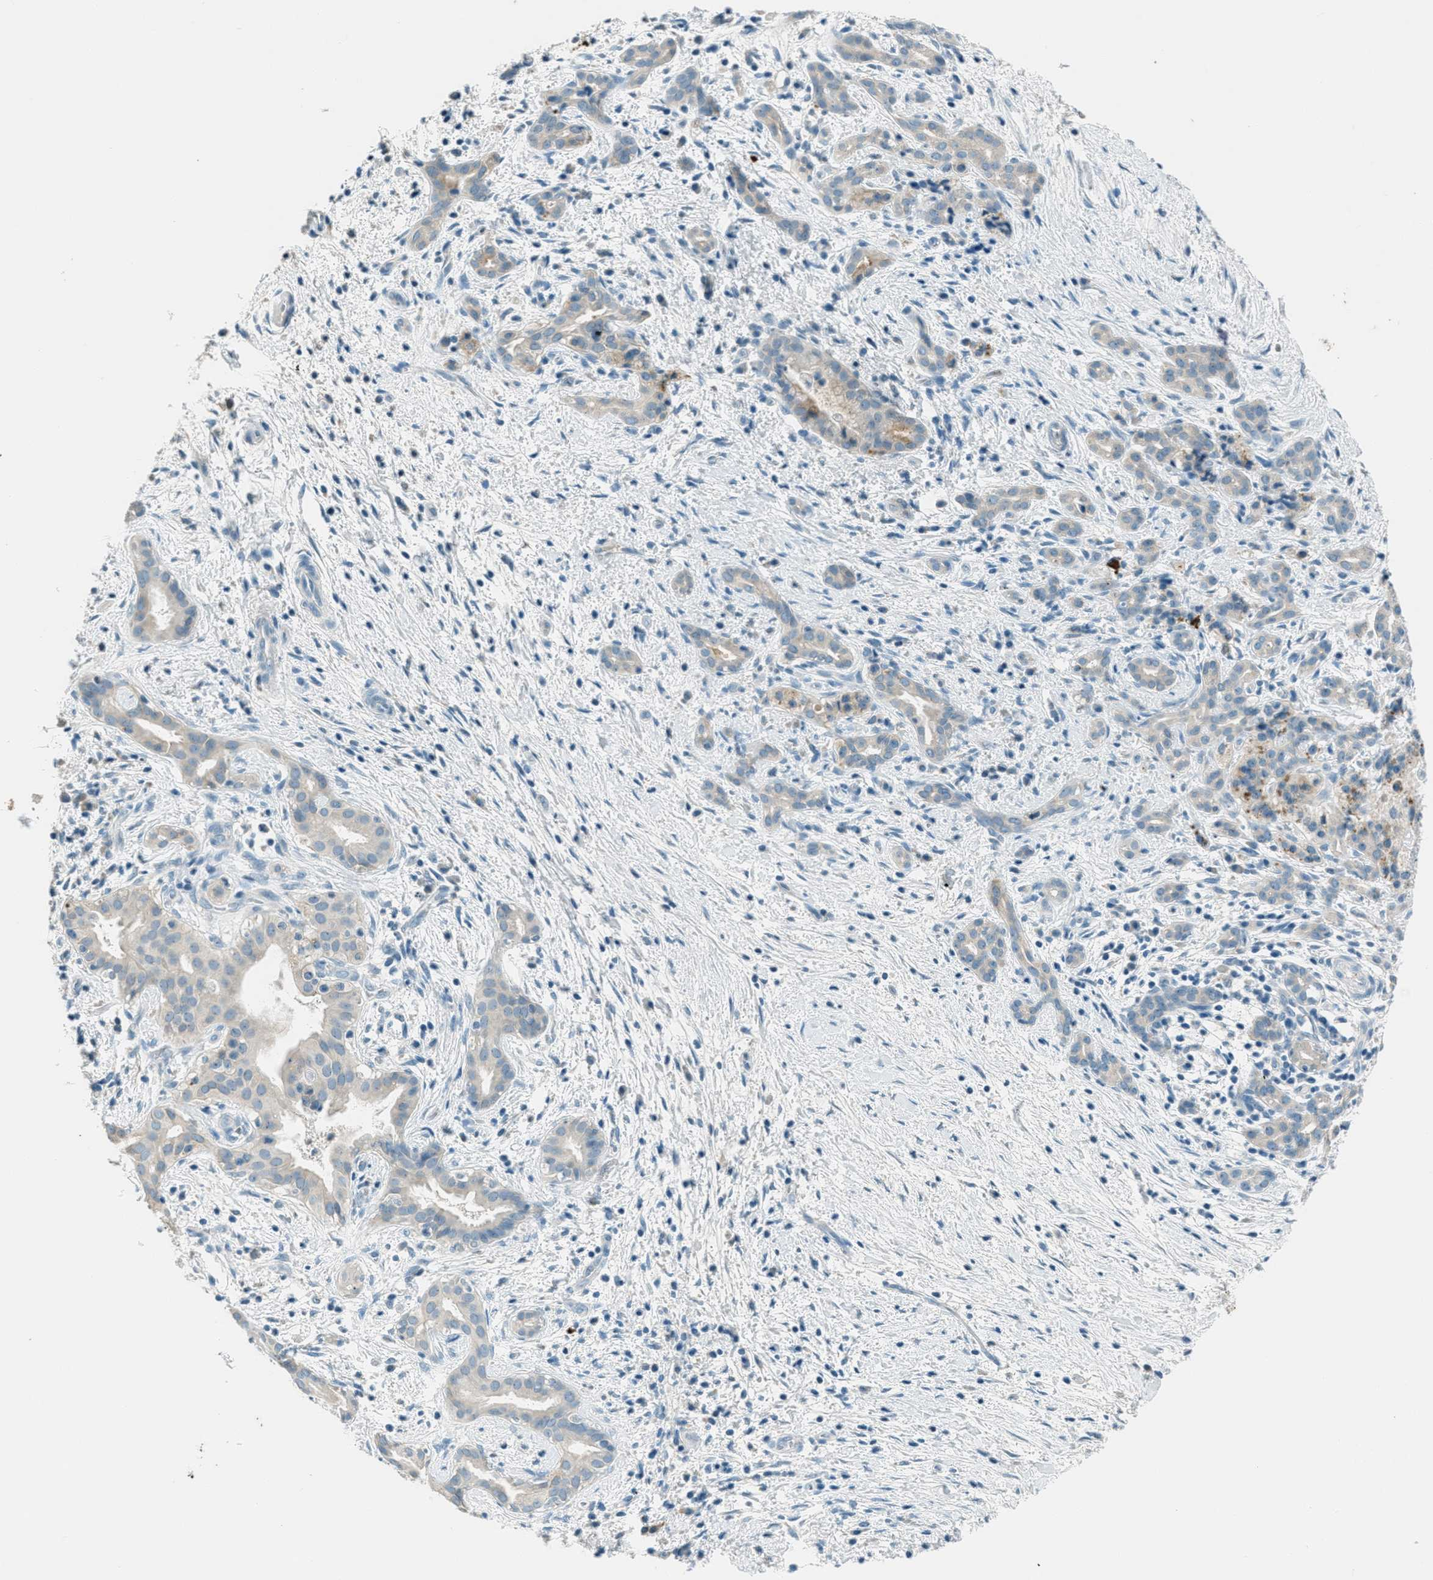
{"staining": {"intensity": "weak", "quantity": "<25%", "location": "cytoplasmic/membranous"}, "tissue": "pancreatic cancer", "cell_type": "Tumor cells", "image_type": "cancer", "snomed": [{"axis": "morphology", "description": "Adenocarcinoma, NOS"}, {"axis": "topography", "description": "Pancreas"}], "caption": "This is an immunohistochemistry image of human pancreatic adenocarcinoma. There is no positivity in tumor cells.", "gene": "MSLN", "patient": {"sex": "female", "age": 70}}